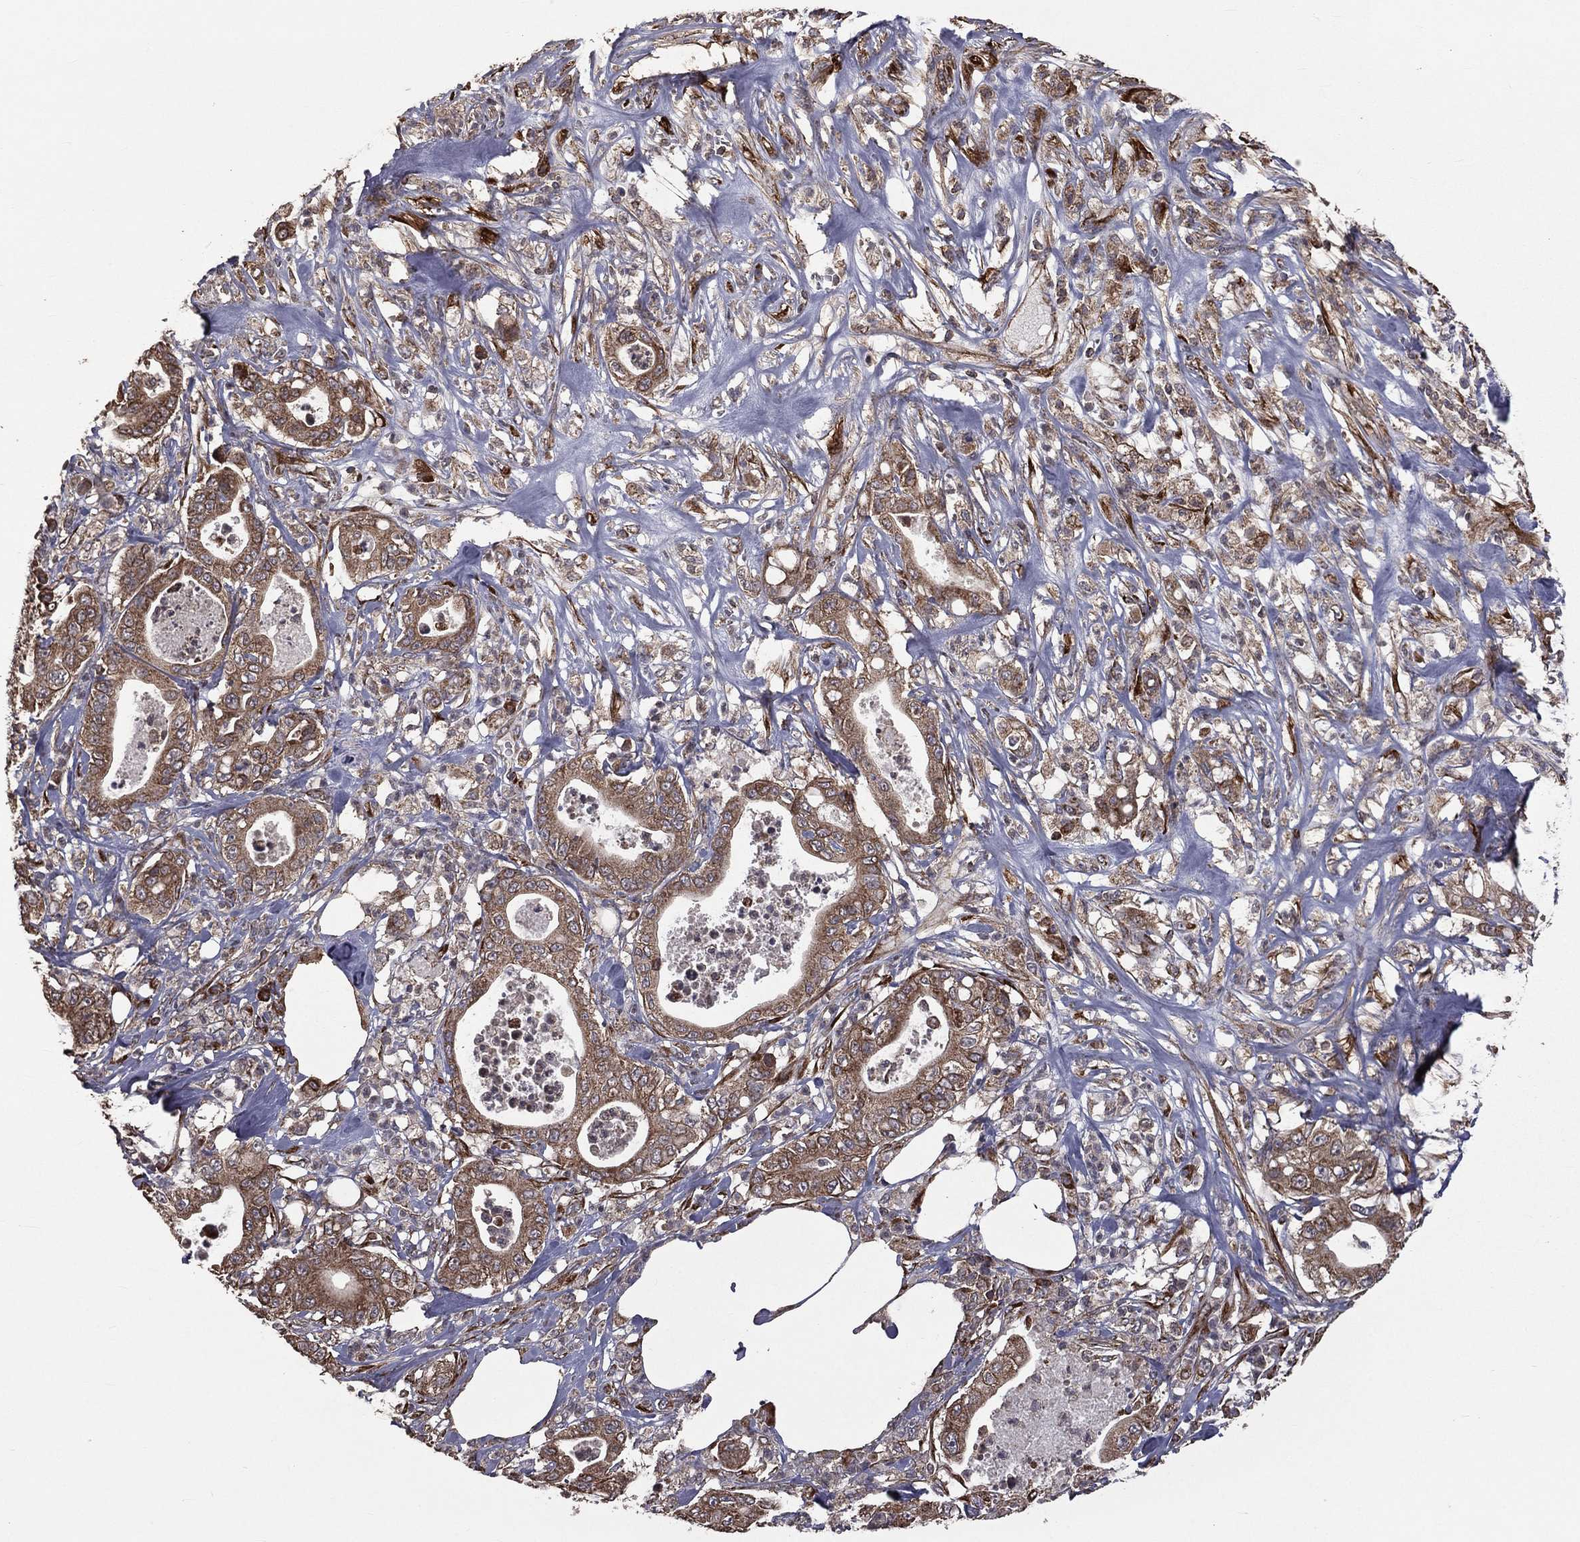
{"staining": {"intensity": "moderate", "quantity": ">75%", "location": "cytoplasmic/membranous"}, "tissue": "pancreatic cancer", "cell_type": "Tumor cells", "image_type": "cancer", "snomed": [{"axis": "morphology", "description": "Adenocarcinoma, NOS"}, {"axis": "topography", "description": "Pancreas"}], "caption": "Brown immunohistochemical staining in human pancreatic cancer shows moderate cytoplasmic/membranous positivity in about >75% of tumor cells.", "gene": "OLFML1", "patient": {"sex": "male", "age": 71}}